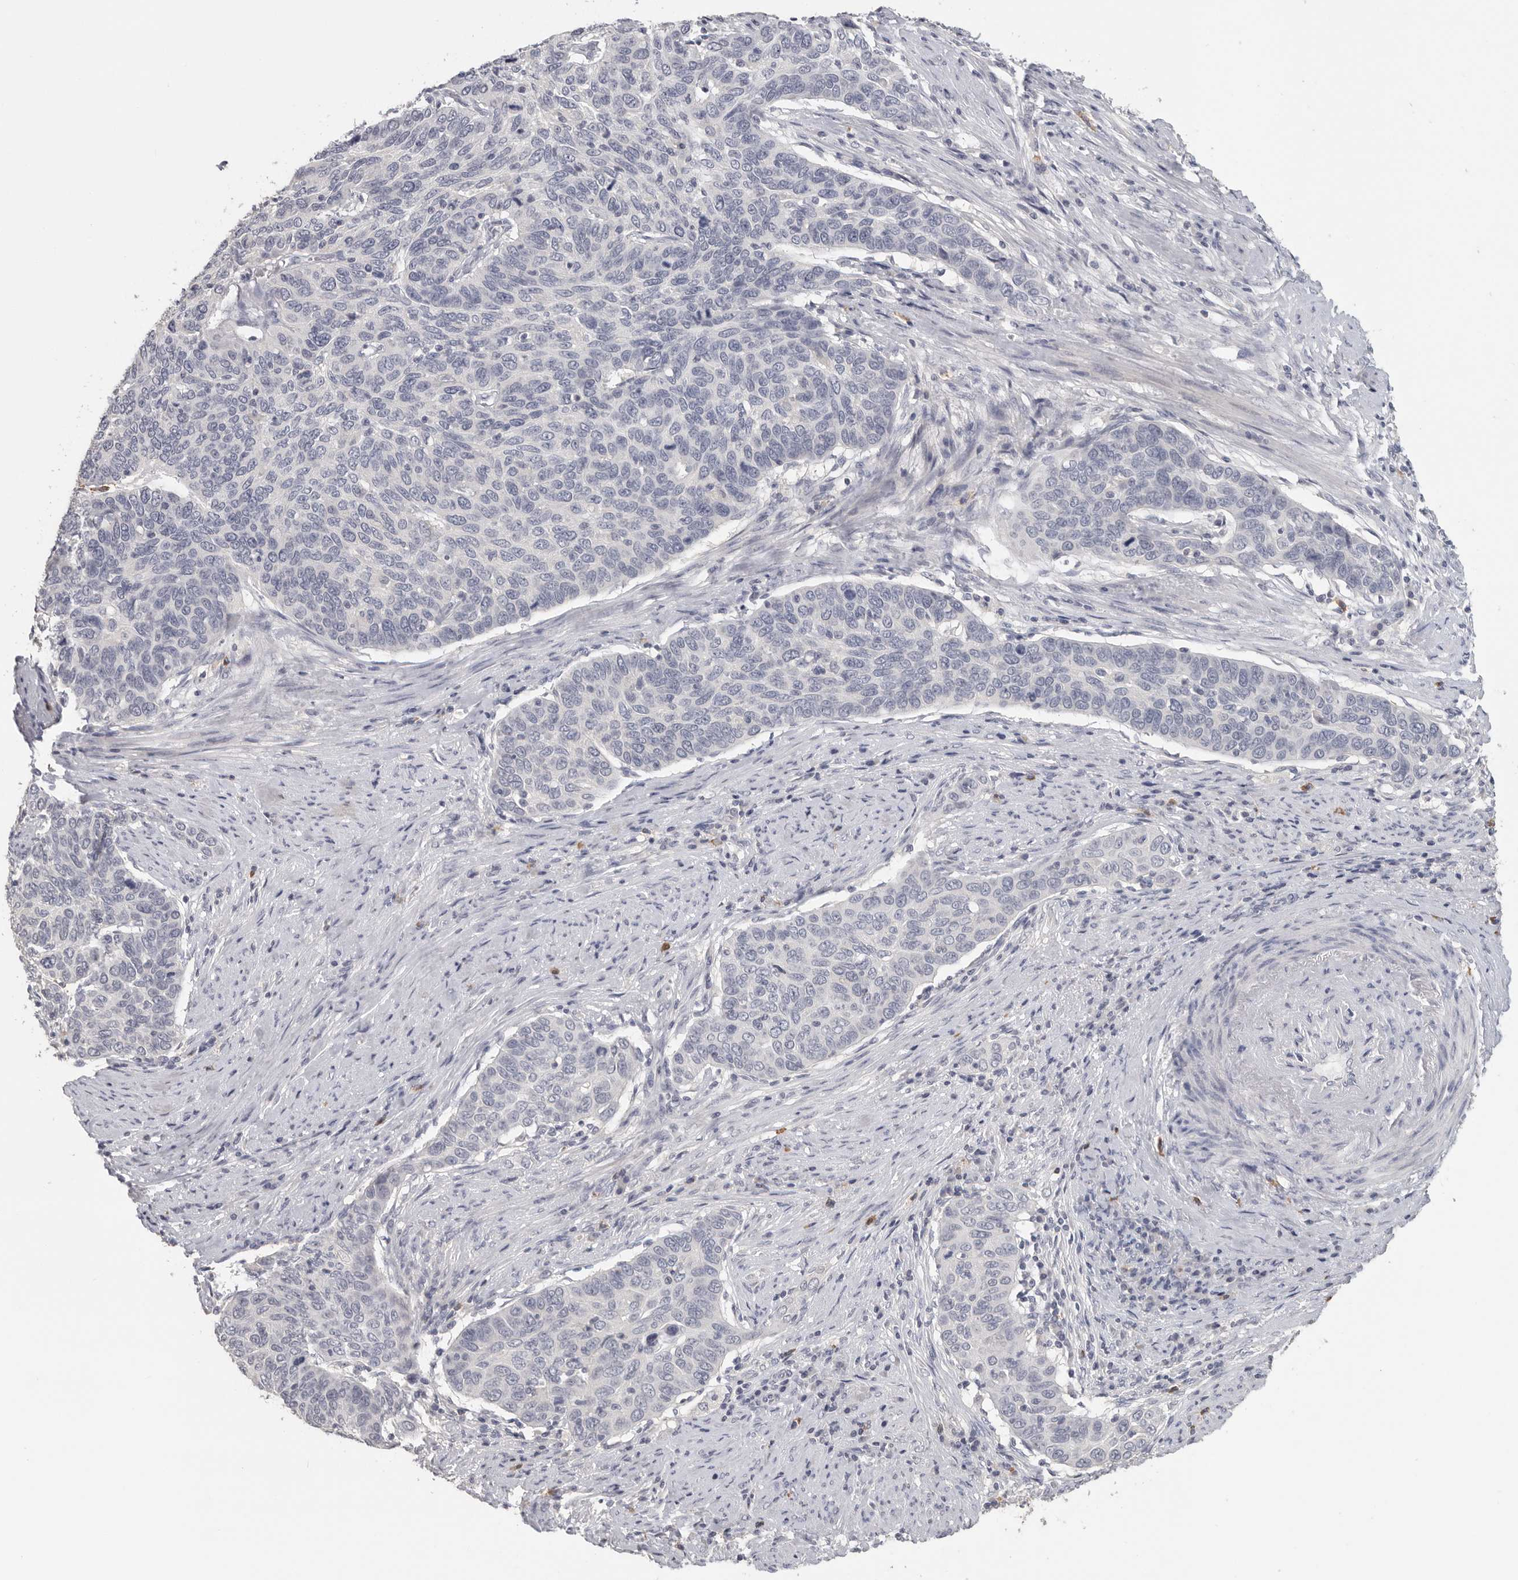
{"staining": {"intensity": "negative", "quantity": "none", "location": "none"}, "tissue": "cervical cancer", "cell_type": "Tumor cells", "image_type": "cancer", "snomed": [{"axis": "morphology", "description": "Squamous cell carcinoma, NOS"}, {"axis": "topography", "description": "Cervix"}], "caption": "DAB (3,3'-diaminobenzidine) immunohistochemical staining of human squamous cell carcinoma (cervical) reveals no significant expression in tumor cells.", "gene": "DNAJC11", "patient": {"sex": "female", "age": 60}}